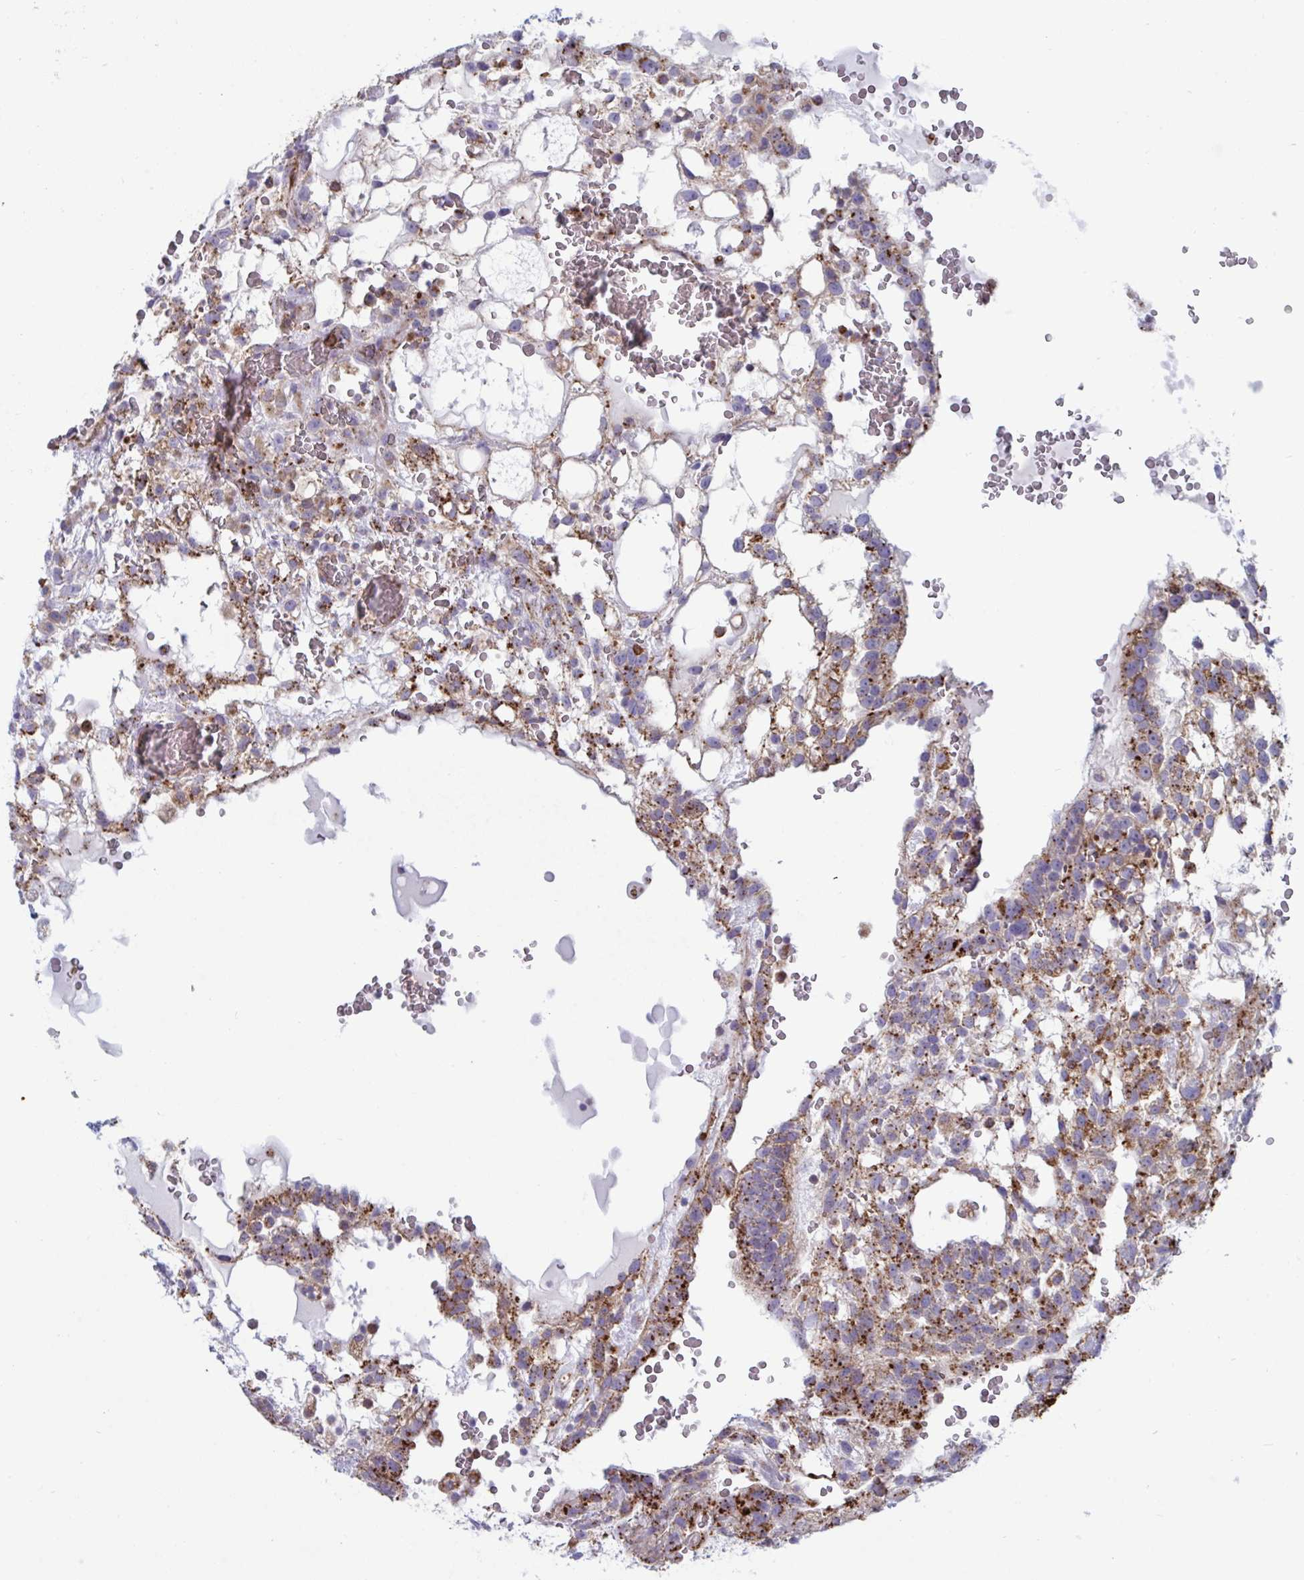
{"staining": {"intensity": "strong", "quantity": ">75%", "location": "cytoplasmic/membranous"}, "tissue": "testis cancer", "cell_type": "Tumor cells", "image_type": "cancer", "snomed": [{"axis": "morphology", "description": "Normal tissue, NOS"}, {"axis": "morphology", "description": "Carcinoma, Embryonal, NOS"}, {"axis": "topography", "description": "Testis"}], "caption": "Strong cytoplasmic/membranous positivity is present in approximately >75% of tumor cells in testis embryonal carcinoma.", "gene": "SLC9A6", "patient": {"sex": "male", "age": 32}}